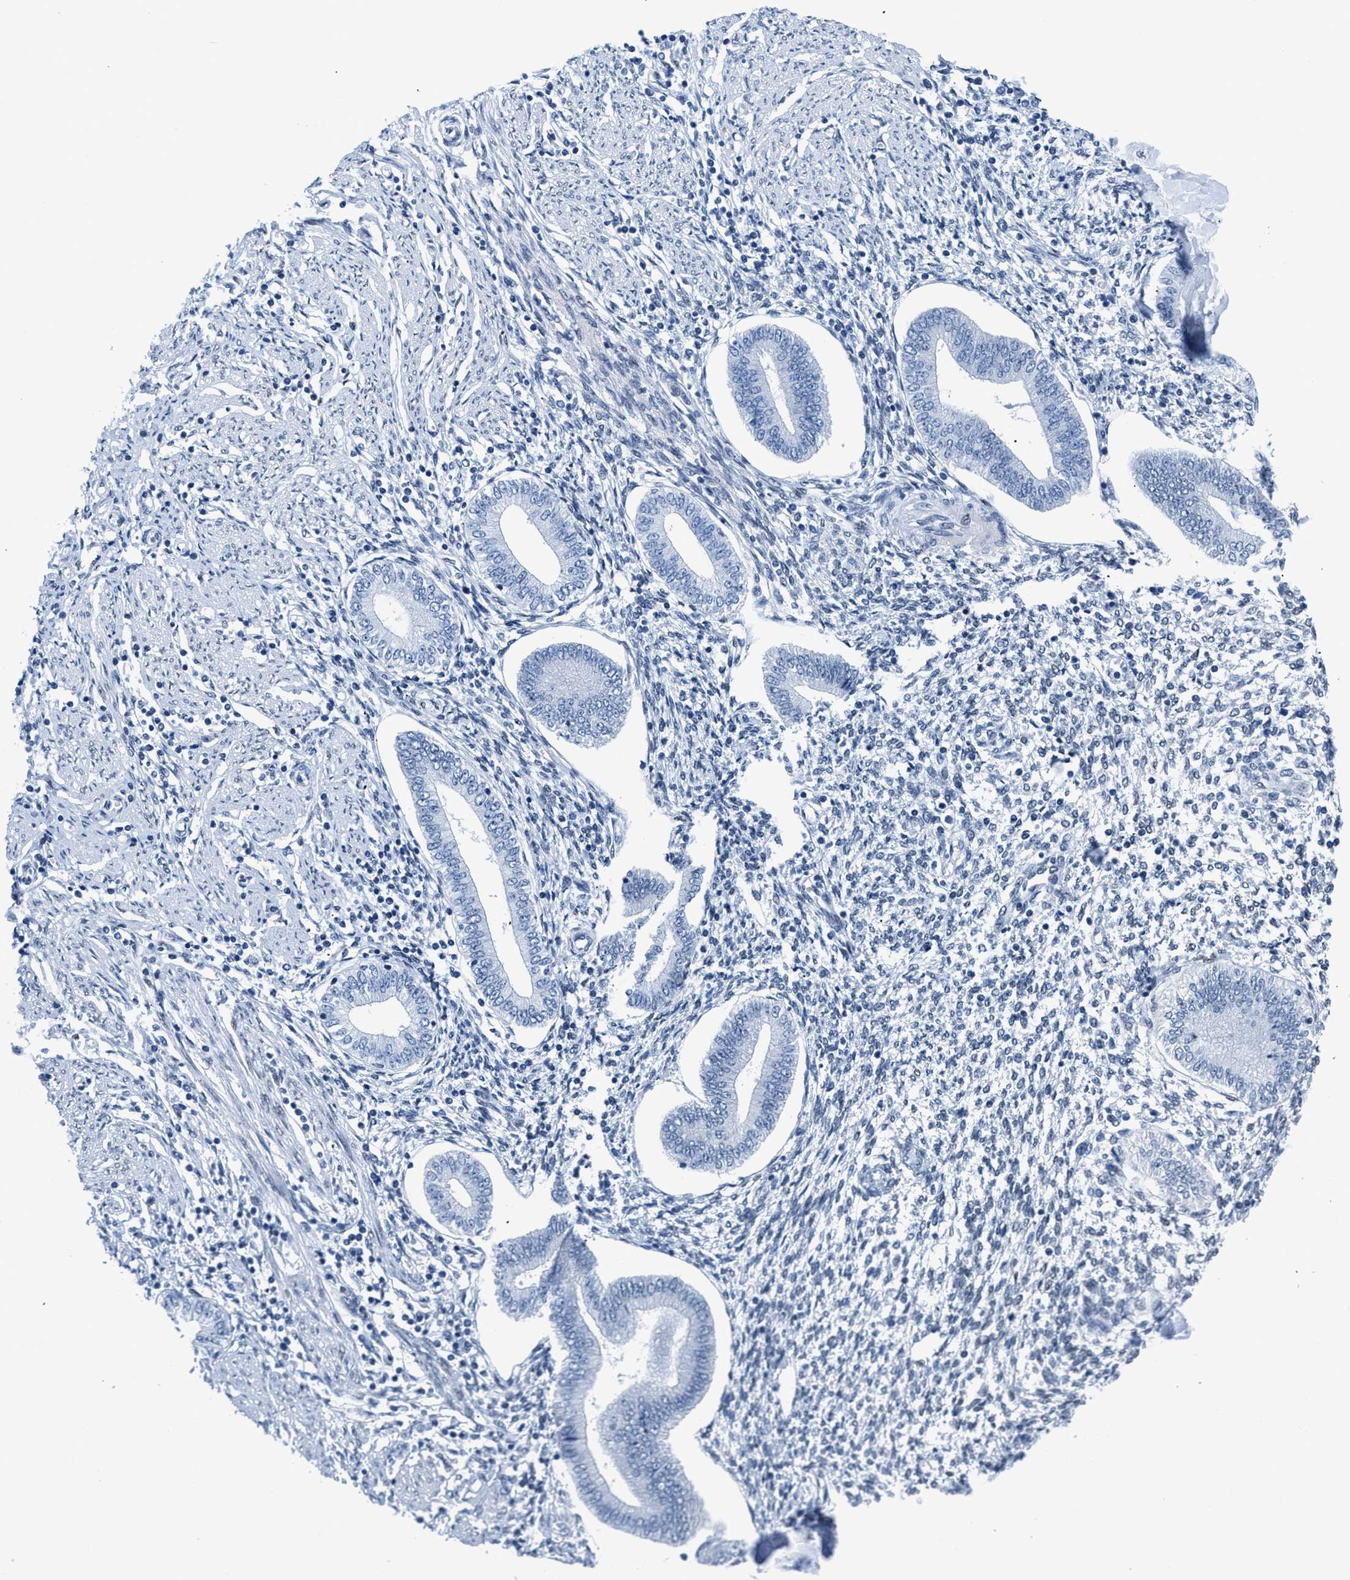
{"staining": {"intensity": "moderate", "quantity": "<25%", "location": "nuclear"}, "tissue": "endometrium", "cell_type": "Cells in endometrial stroma", "image_type": "normal", "snomed": [{"axis": "morphology", "description": "Normal tissue, NOS"}, {"axis": "topography", "description": "Endometrium"}], "caption": "Brown immunohistochemical staining in unremarkable human endometrium displays moderate nuclear staining in approximately <25% of cells in endometrial stroma.", "gene": "CTBP1", "patient": {"sex": "female", "age": 50}}